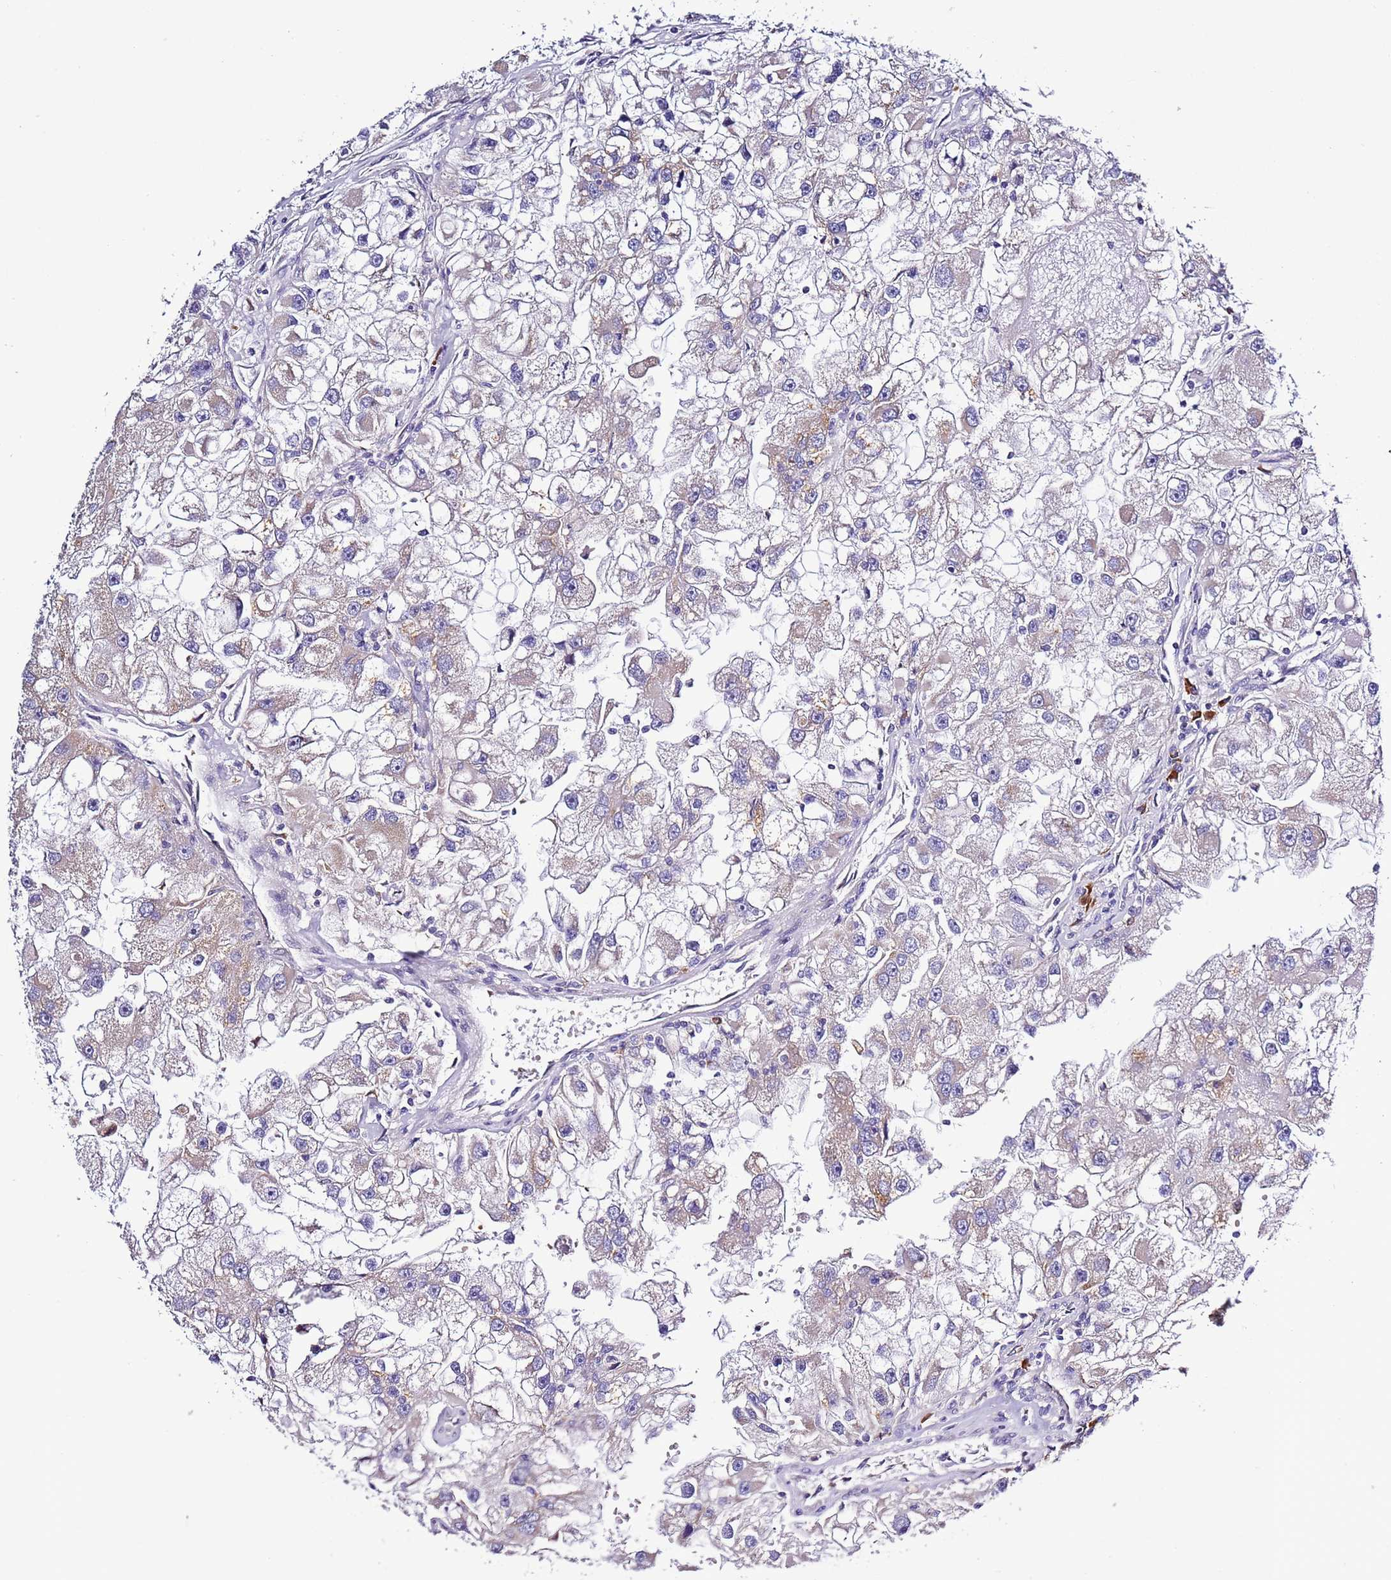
{"staining": {"intensity": "negative", "quantity": "none", "location": "none"}, "tissue": "renal cancer", "cell_type": "Tumor cells", "image_type": "cancer", "snomed": [{"axis": "morphology", "description": "Adenocarcinoma, NOS"}, {"axis": "topography", "description": "Kidney"}], "caption": "Tumor cells show no significant staining in renal cancer. (Immunohistochemistry (ihc), brightfield microscopy, high magnification).", "gene": "SPCS1", "patient": {"sex": "male", "age": 63}}